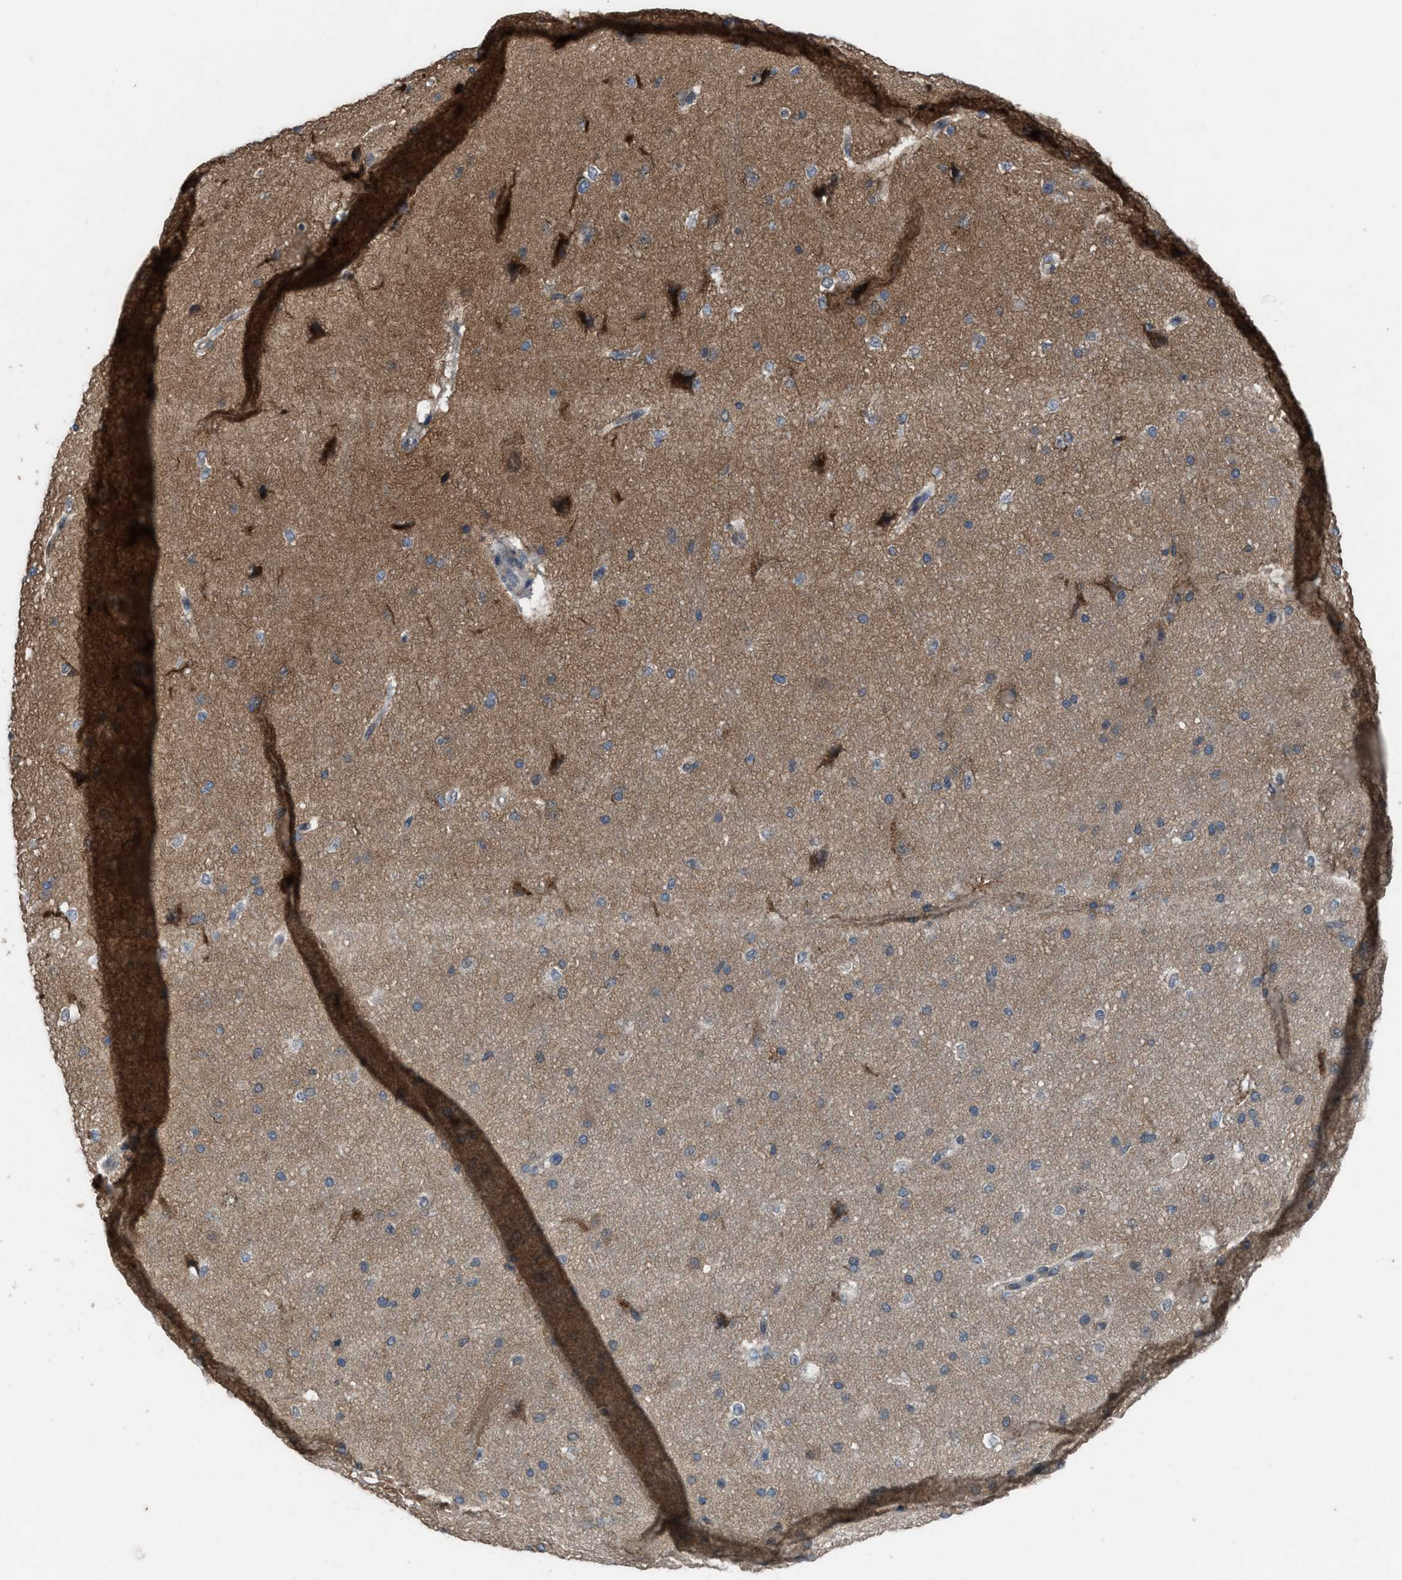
{"staining": {"intensity": "weak", "quantity": "<25%", "location": "cytoplasmic/membranous"}, "tissue": "cerebral cortex", "cell_type": "Endothelial cells", "image_type": "normal", "snomed": [{"axis": "morphology", "description": "Normal tissue, NOS"}, {"axis": "morphology", "description": "Developmental malformation"}, {"axis": "topography", "description": "Cerebral cortex"}], "caption": "Protein analysis of benign cerebral cortex shows no significant expression in endothelial cells.", "gene": "PLAA", "patient": {"sex": "female", "age": 30}}